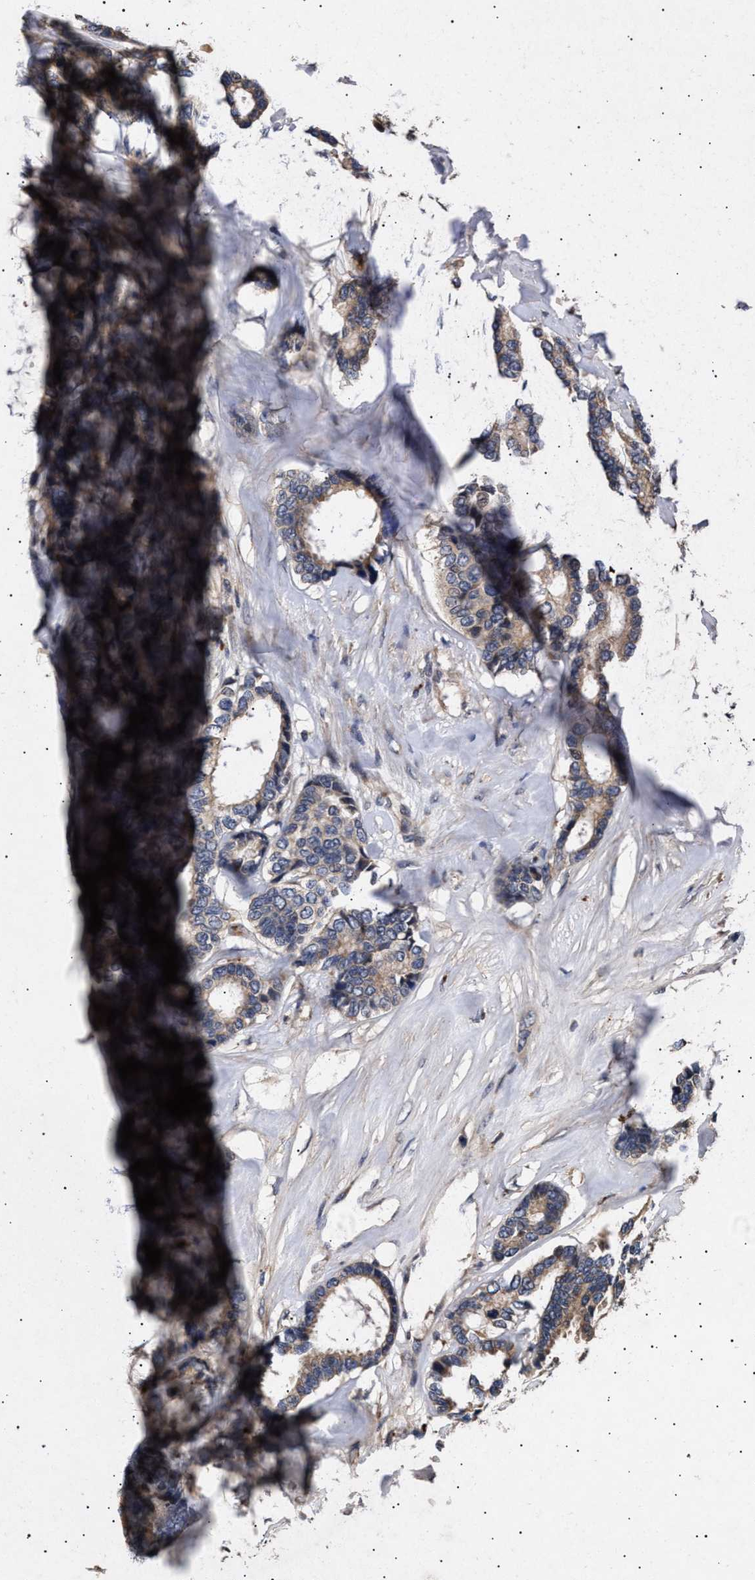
{"staining": {"intensity": "weak", "quantity": "25%-75%", "location": "cytoplasmic/membranous"}, "tissue": "breast cancer", "cell_type": "Tumor cells", "image_type": "cancer", "snomed": [{"axis": "morphology", "description": "Duct carcinoma"}, {"axis": "topography", "description": "Breast"}], "caption": "The micrograph reveals immunohistochemical staining of breast cancer. There is weak cytoplasmic/membranous staining is identified in about 25%-75% of tumor cells. (brown staining indicates protein expression, while blue staining denotes nuclei).", "gene": "ITGB5", "patient": {"sex": "female", "age": 87}}